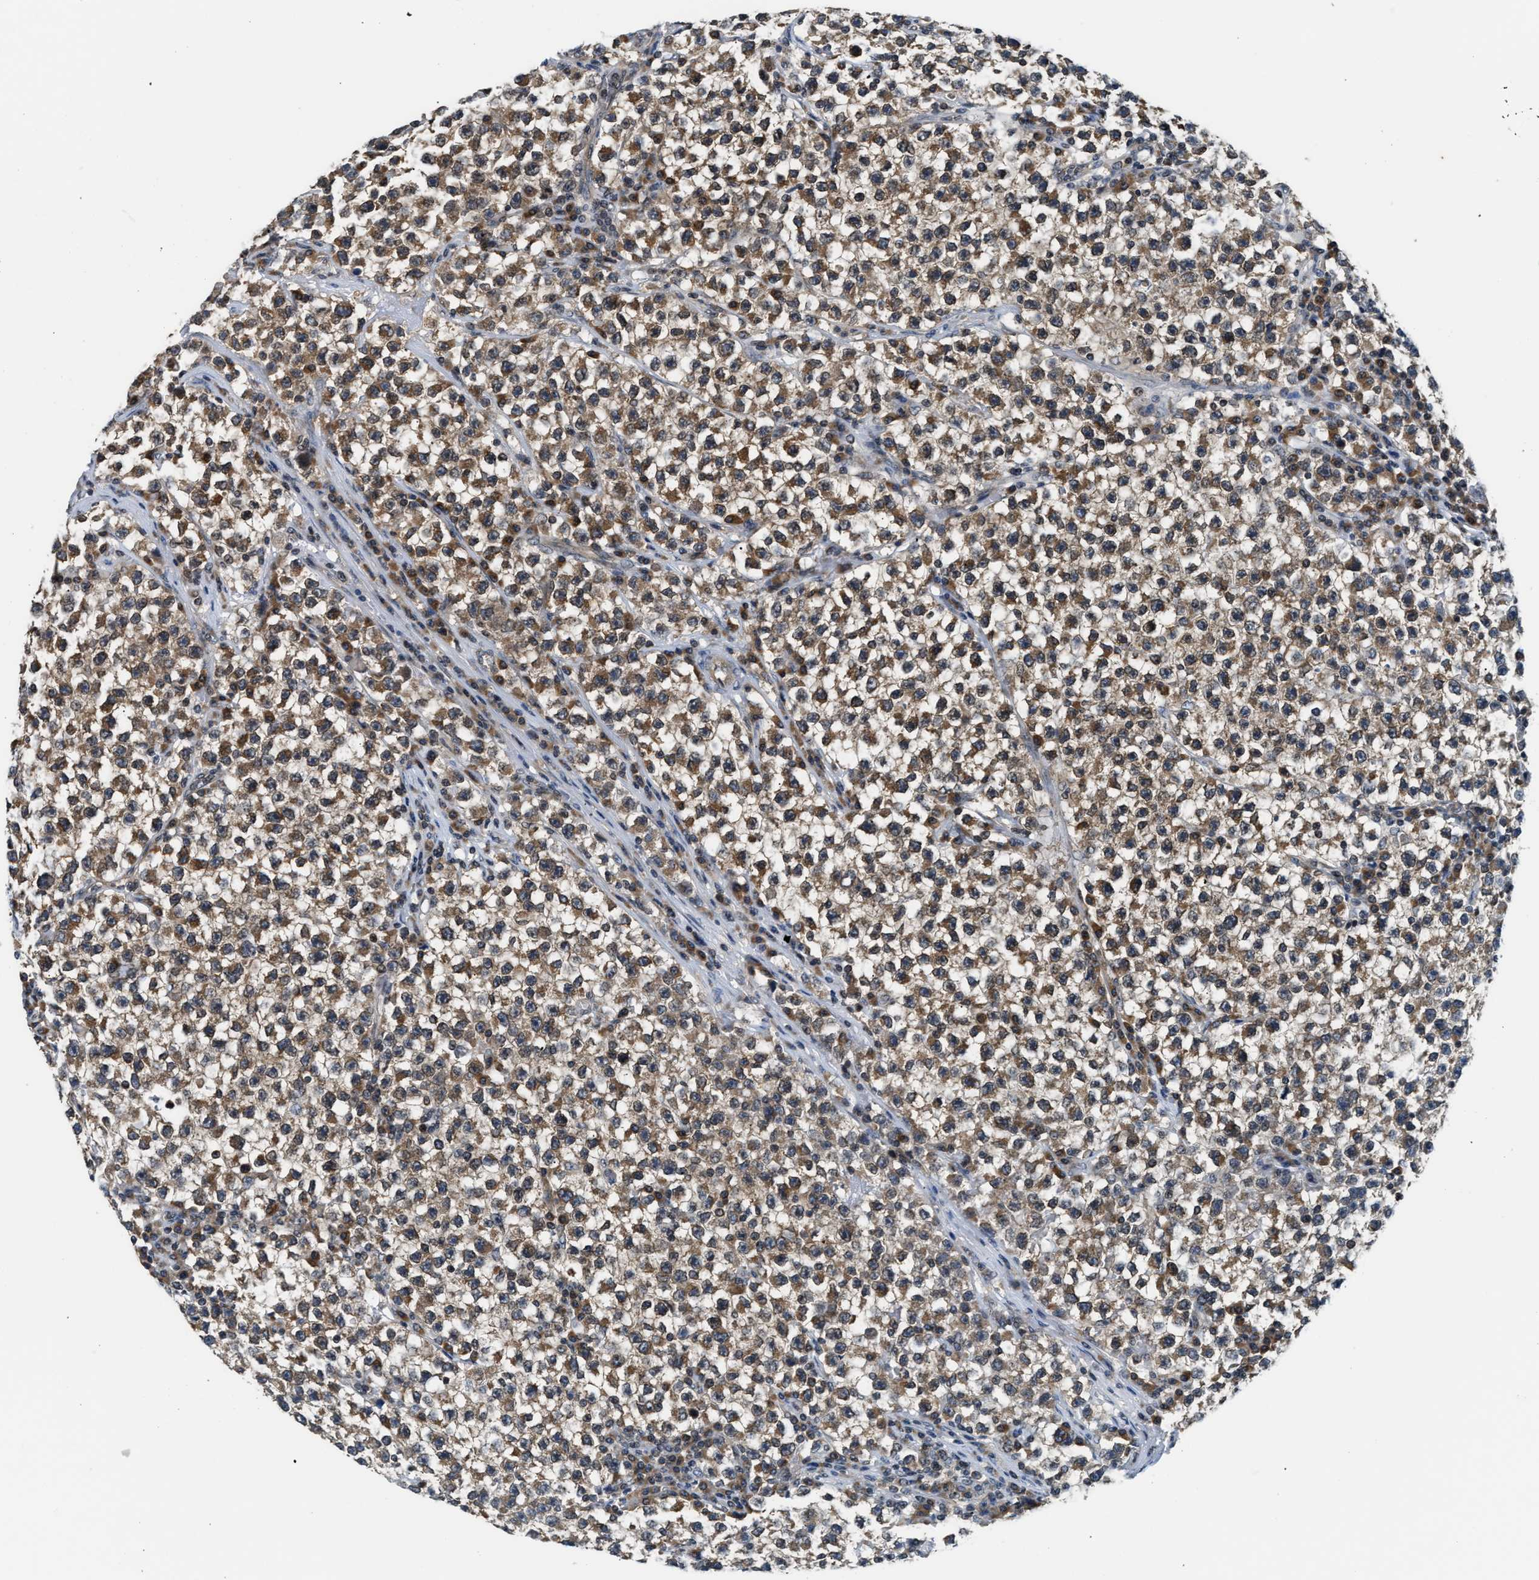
{"staining": {"intensity": "moderate", "quantity": ">75%", "location": "cytoplasmic/membranous"}, "tissue": "testis cancer", "cell_type": "Tumor cells", "image_type": "cancer", "snomed": [{"axis": "morphology", "description": "Seminoma, NOS"}, {"axis": "topography", "description": "Testis"}], "caption": "A high-resolution micrograph shows immunohistochemistry (IHC) staining of seminoma (testis), which demonstrates moderate cytoplasmic/membranous expression in about >75% of tumor cells. The staining is performed using DAB (3,3'-diaminobenzidine) brown chromogen to label protein expression. The nuclei are counter-stained blue using hematoxylin.", "gene": "RAB29", "patient": {"sex": "male", "age": 22}}